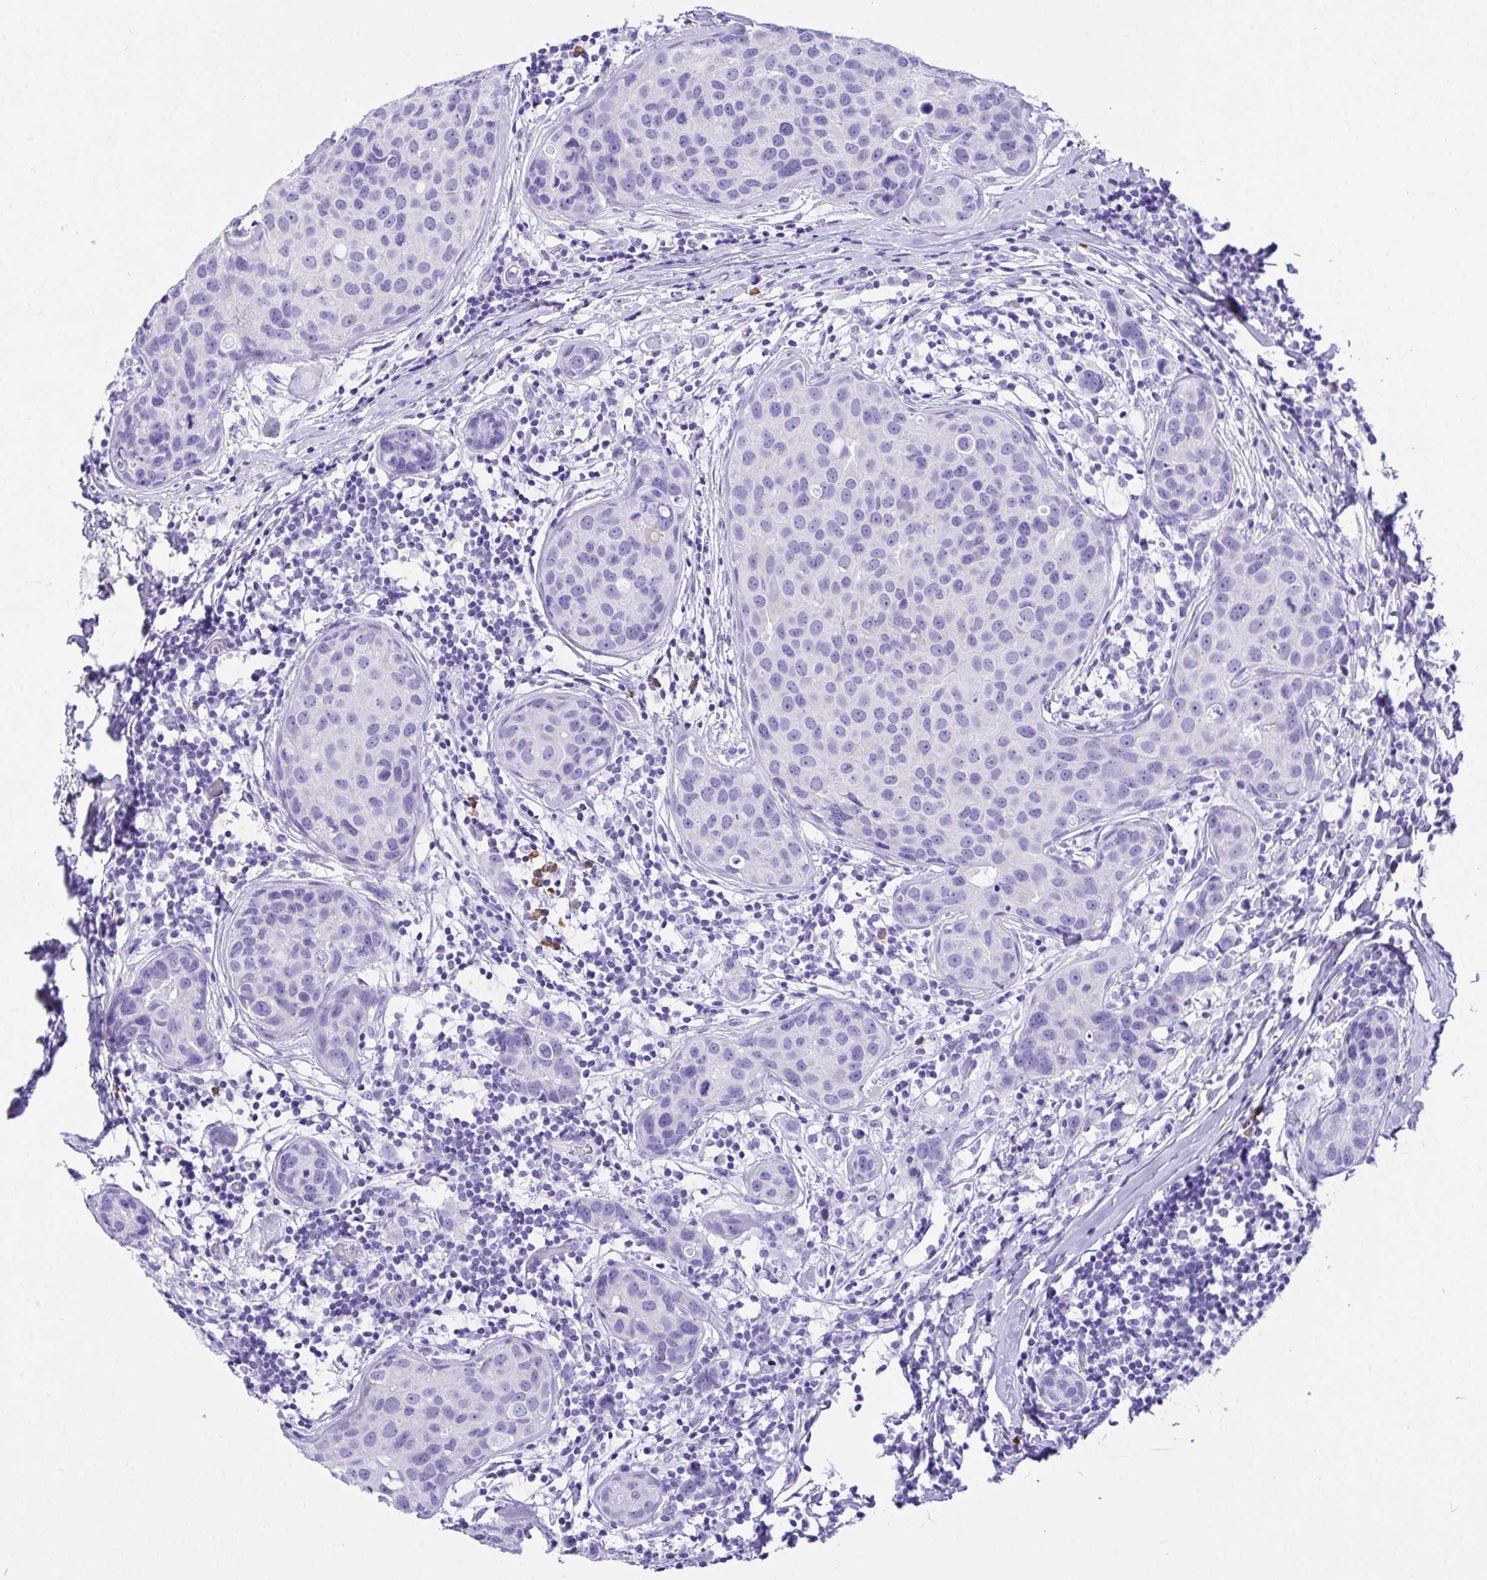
{"staining": {"intensity": "negative", "quantity": "none", "location": "none"}, "tissue": "breast cancer", "cell_type": "Tumor cells", "image_type": "cancer", "snomed": [{"axis": "morphology", "description": "Duct carcinoma"}, {"axis": "topography", "description": "Breast"}], "caption": "This is an immunohistochemistry (IHC) micrograph of breast cancer. There is no expression in tumor cells.", "gene": "BEST4", "patient": {"sex": "female", "age": 24}}